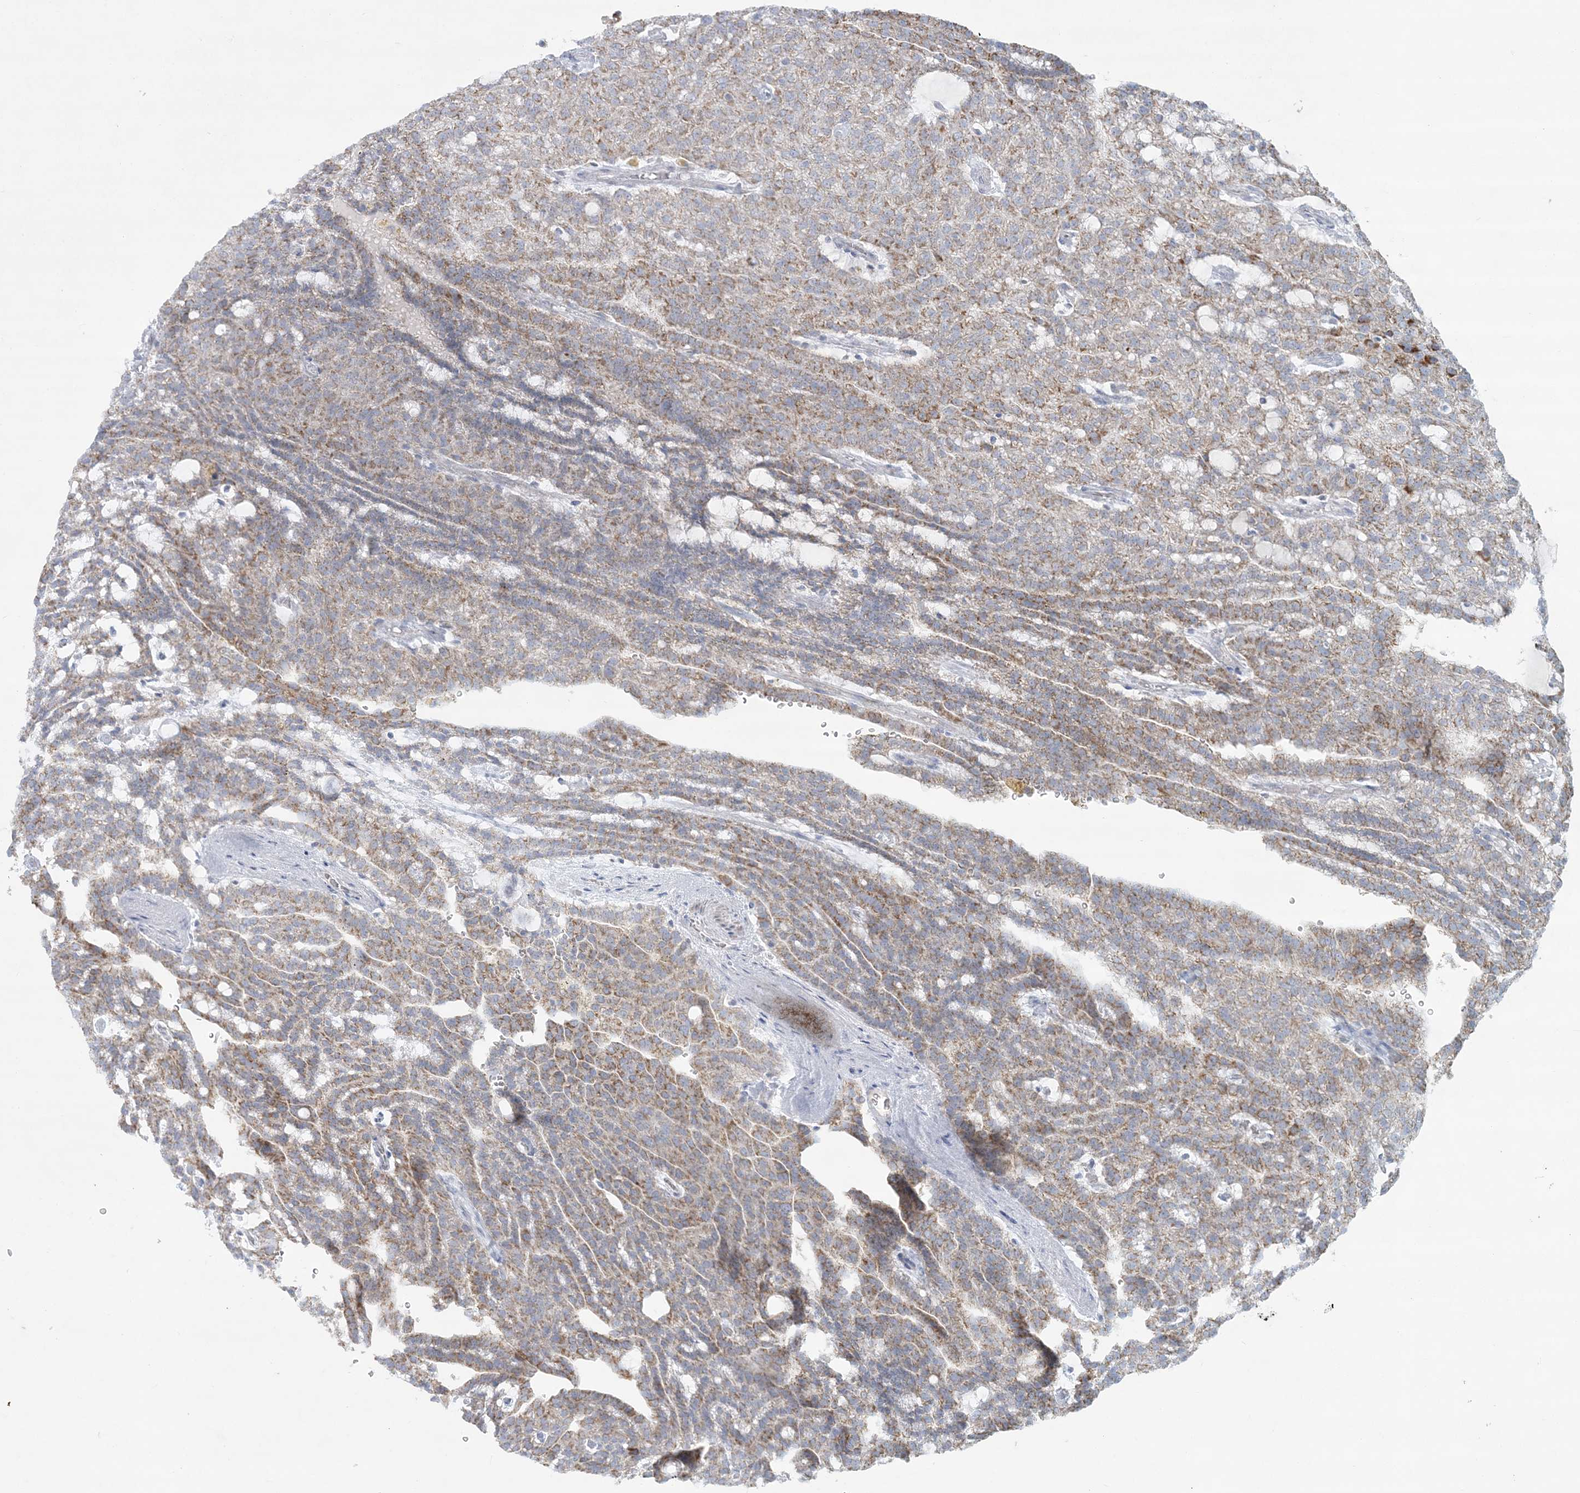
{"staining": {"intensity": "weak", "quantity": ">75%", "location": "cytoplasmic/membranous"}, "tissue": "renal cancer", "cell_type": "Tumor cells", "image_type": "cancer", "snomed": [{"axis": "morphology", "description": "Adenocarcinoma, NOS"}, {"axis": "topography", "description": "Kidney"}], "caption": "Renal cancer stained with immunohistochemistry (IHC) shows weak cytoplasmic/membranous expression in about >75% of tumor cells.", "gene": "TBC1D7", "patient": {"sex": "male", "age": 63}}